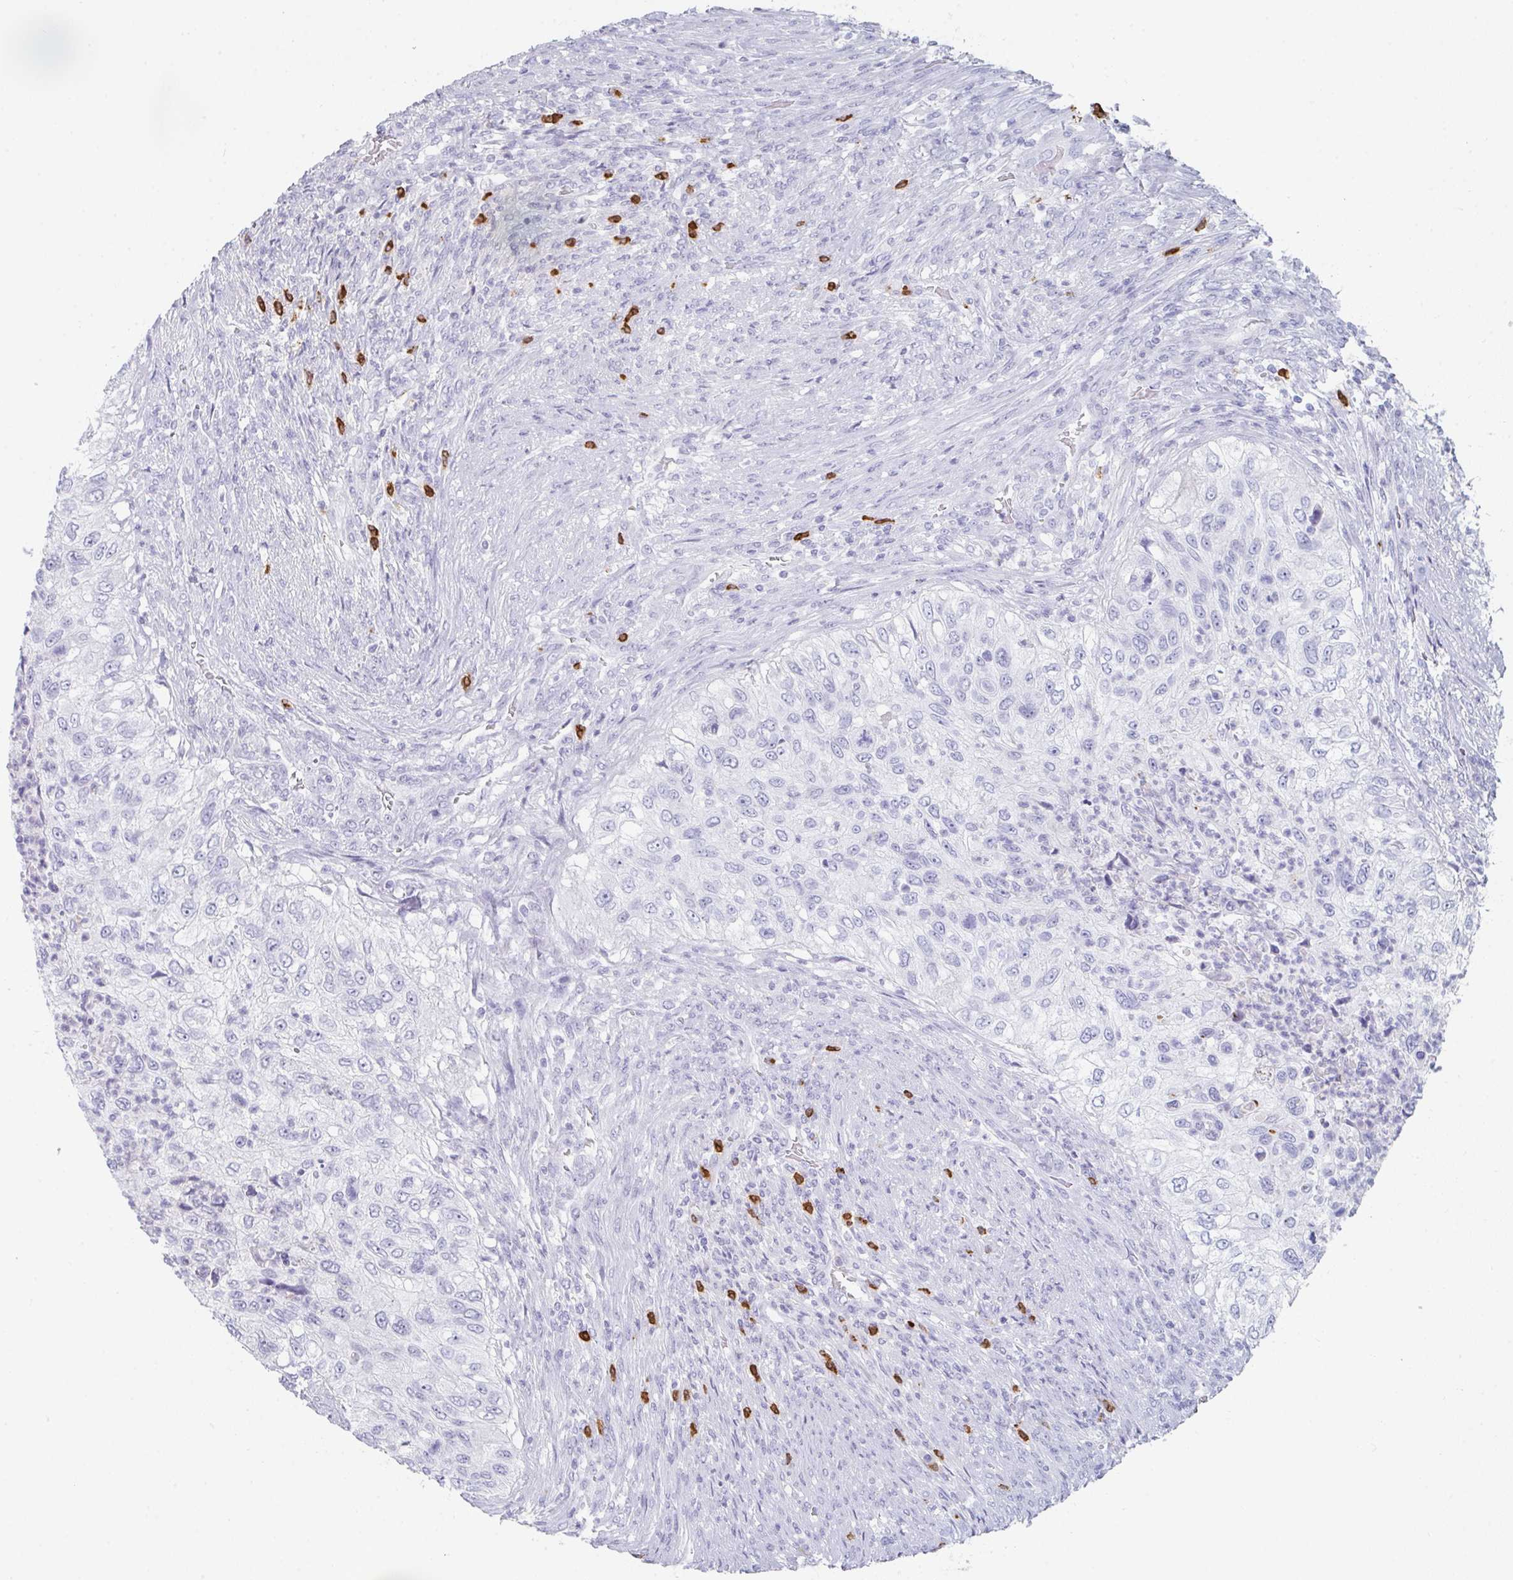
{"staining": {"intensity": "negative", "quantity": "none", "location": "none"}, "tissue": "urothelial cancer", "cell_type": "Tumor cells", "image_type": "cancer", "snomed": [{"axis": "morphology", "description": "Urothelial carcinoma, High grade"}, {"axis": "topography", "description": "Urinary bladder"}], "caption": "Urothelial carcinoma (high-grade) stained for a protein using immunohistochemistry (IHC) demonstrates no expression tumor cells.", "gene": "RUBCN", "patient": {"sex": "female", "age": 60}}